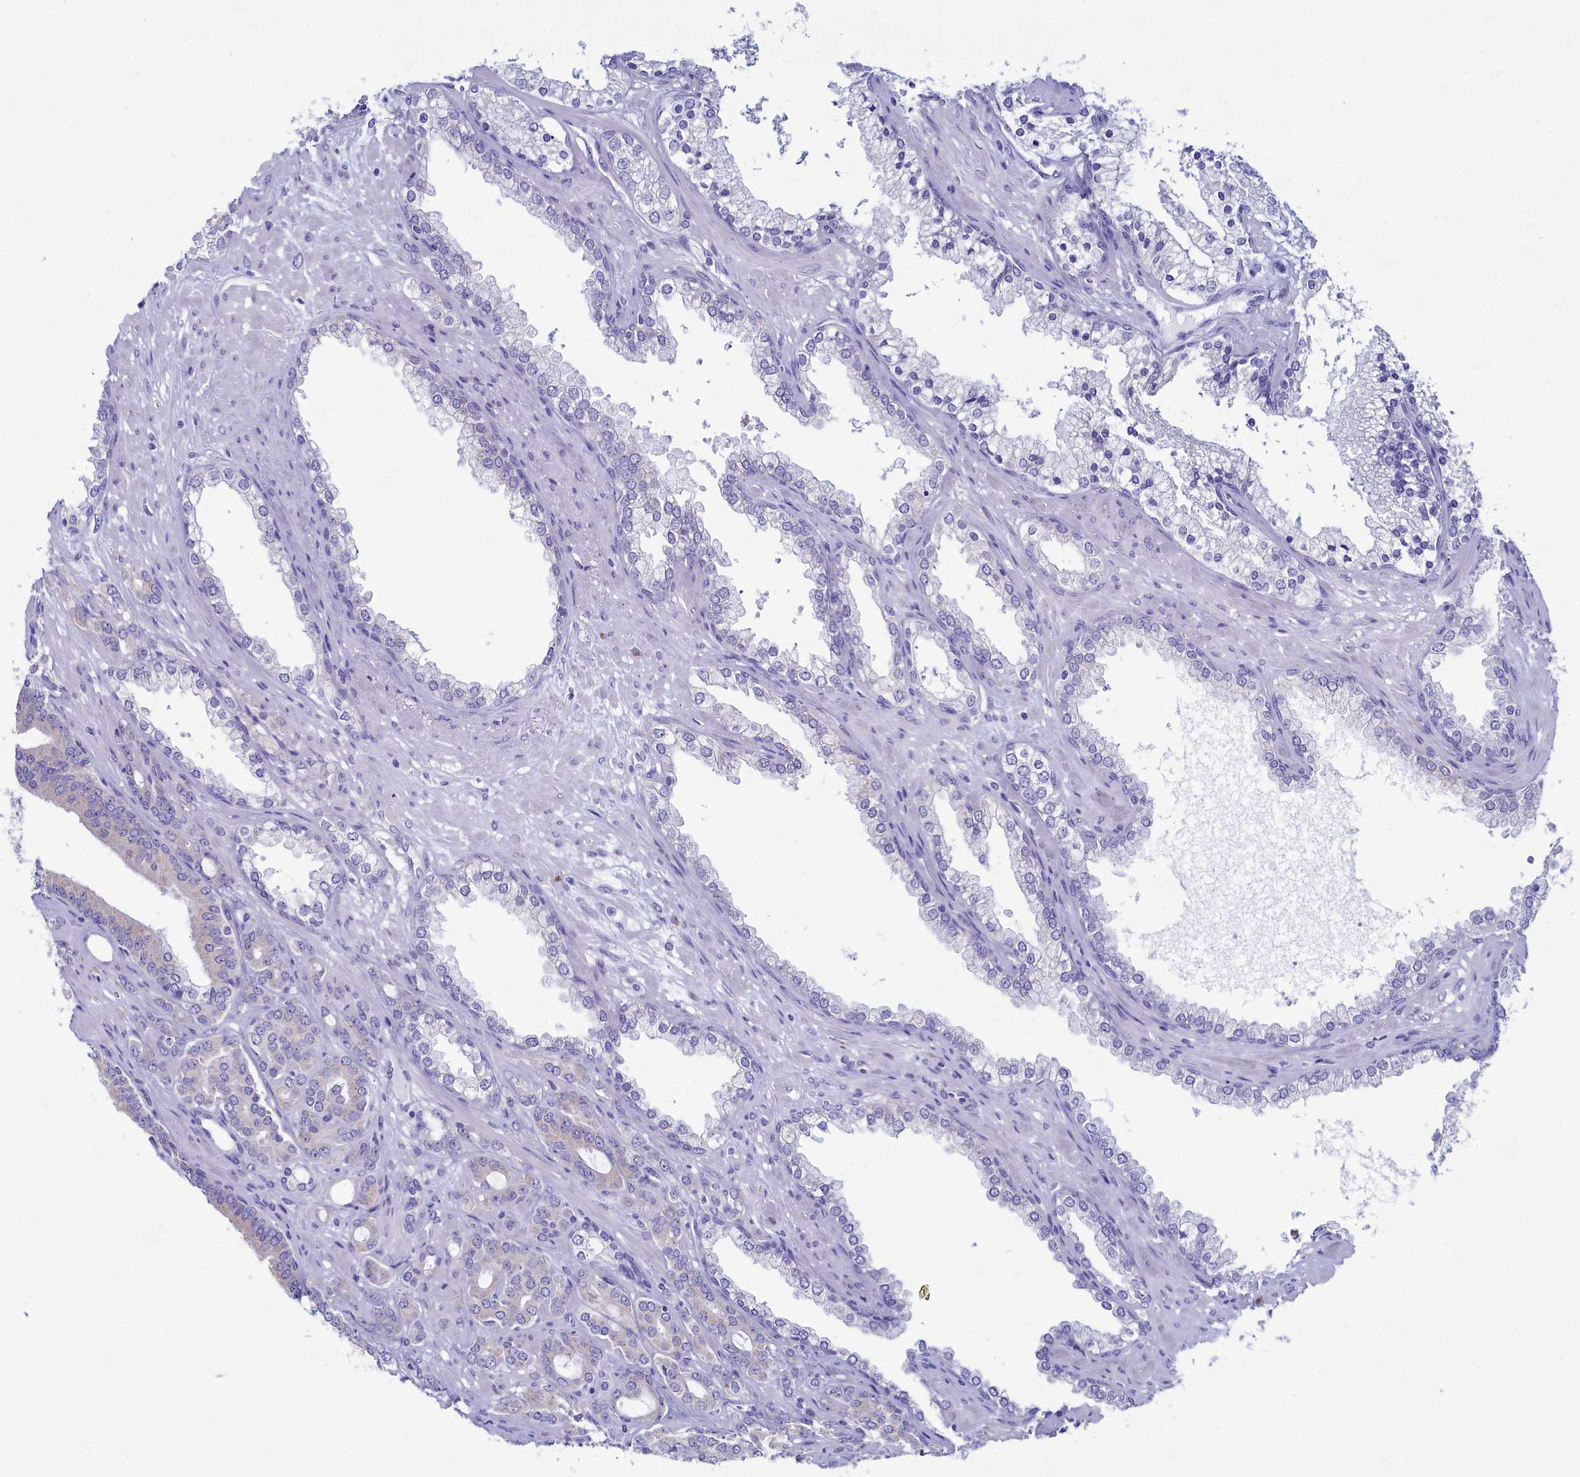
{"staining": {"intensity": "negative", "quantity": "none", "location": "none"}, "tissue": "prostate cancer", "cell_type": "Tumor cells", "image_type": "cancer", "snomed": [{"axis": "morphology", "description": "Adenocarcinoma, High grade"}, {"axis": "topography", "description": "Prostate"}], "caption": "High-grade adenocarcinoma (prostate) was stained to show a protein in brown. There is no significant positivity in tumor cells.", "gene": "SKA3", "patient": {"sex": "male", "age": 72}}